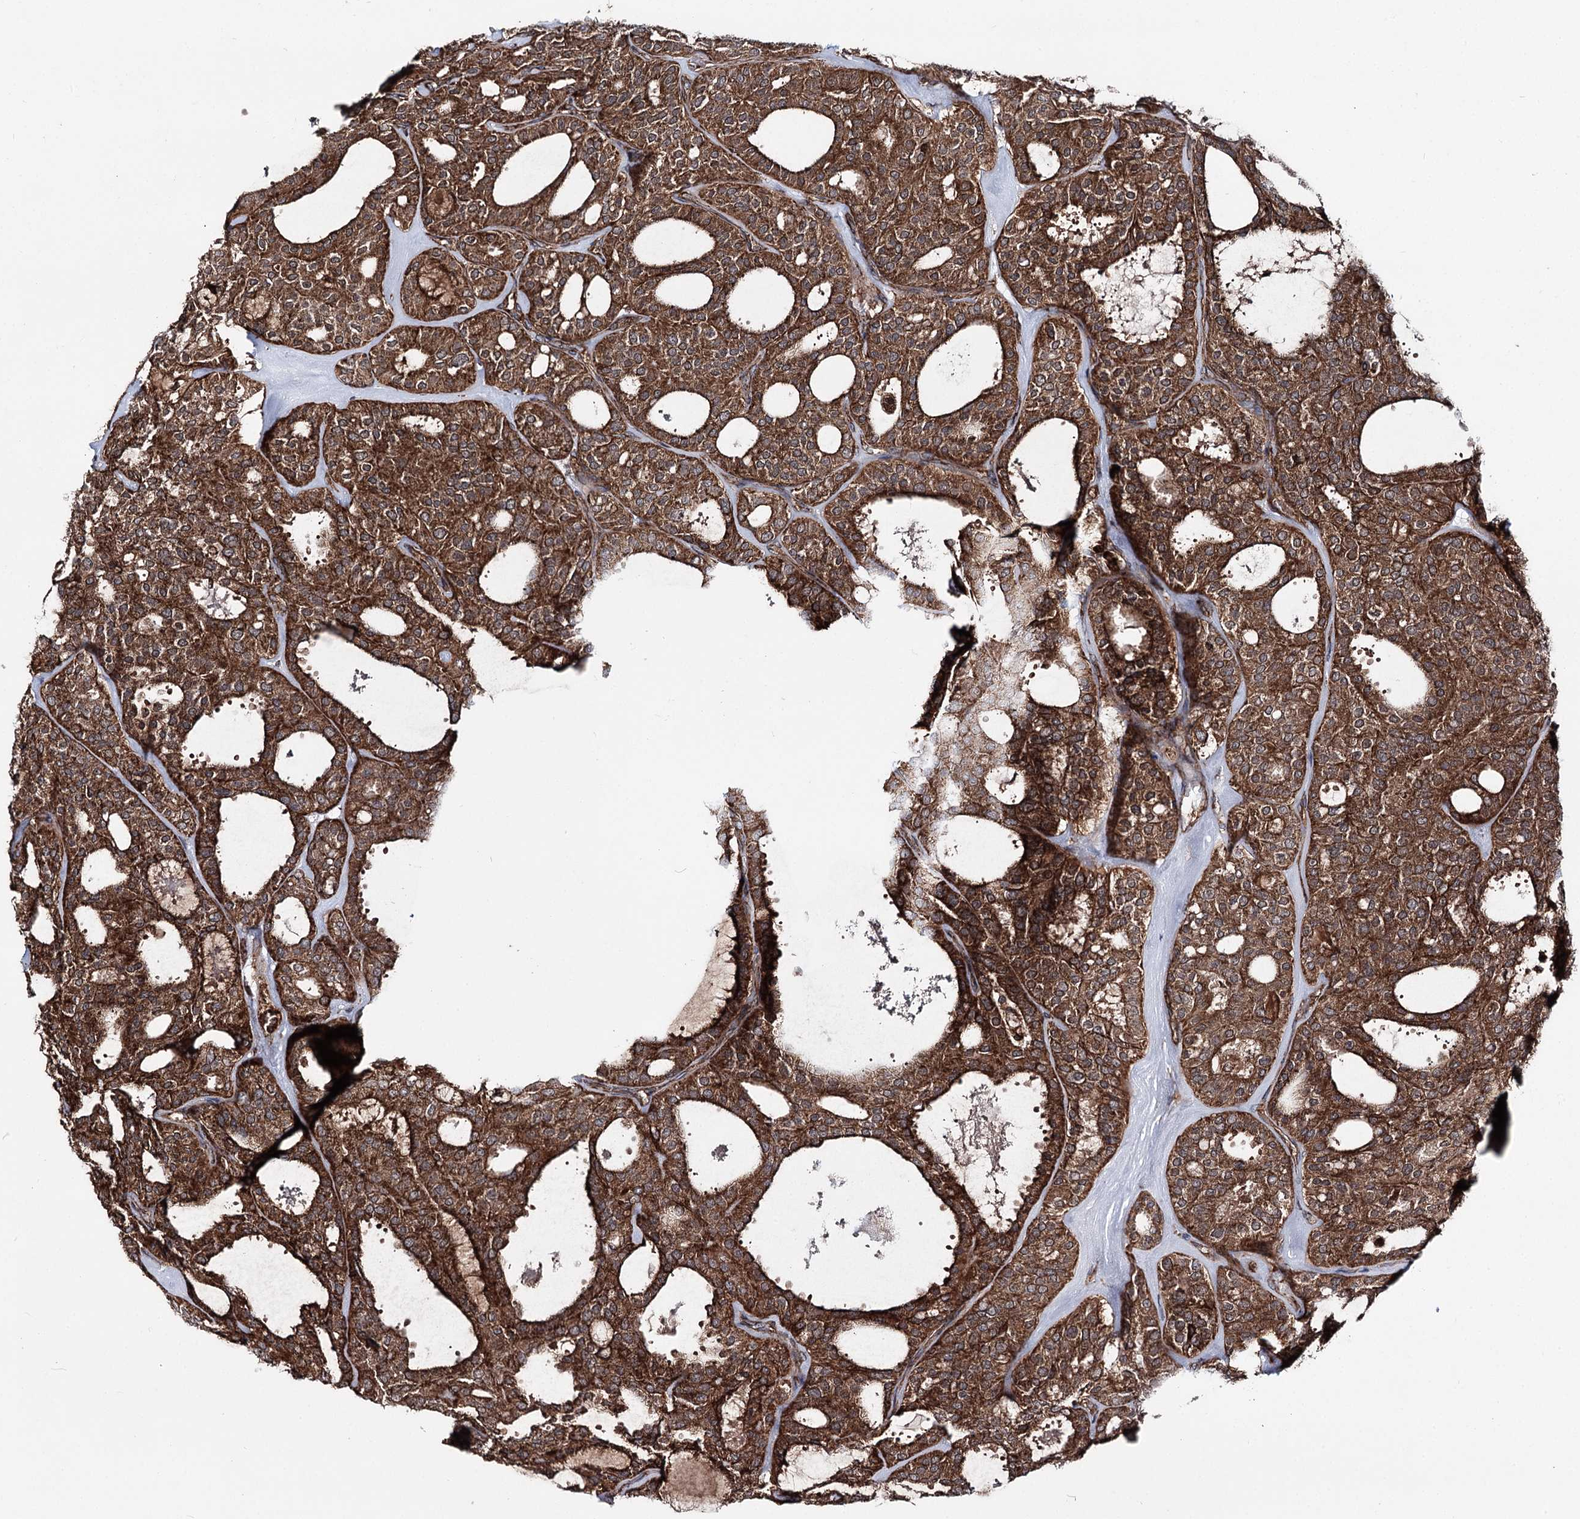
{"staining": {"intensity": "strong", "quantity": ">75%", "location": "cytoplasmic/membranous"}, "tissue": "thyroid cancer", "cell_type": "Tumor cells", "image_type": "cancer", "snomed": [{"axis": "morphology", "description": "Follicular adenoma carcinoma, NOS"}, {"axis": "topography", "description": "Thyroid gland"}], "caption": "Thyroid cancer stained for a protein (brown) reveals strong cytoplasmic/membranous positive staining in about >75% of tumor cells.", "gene": "FGFR1OP2", "patient": {"sex": "male", "age": 75}}